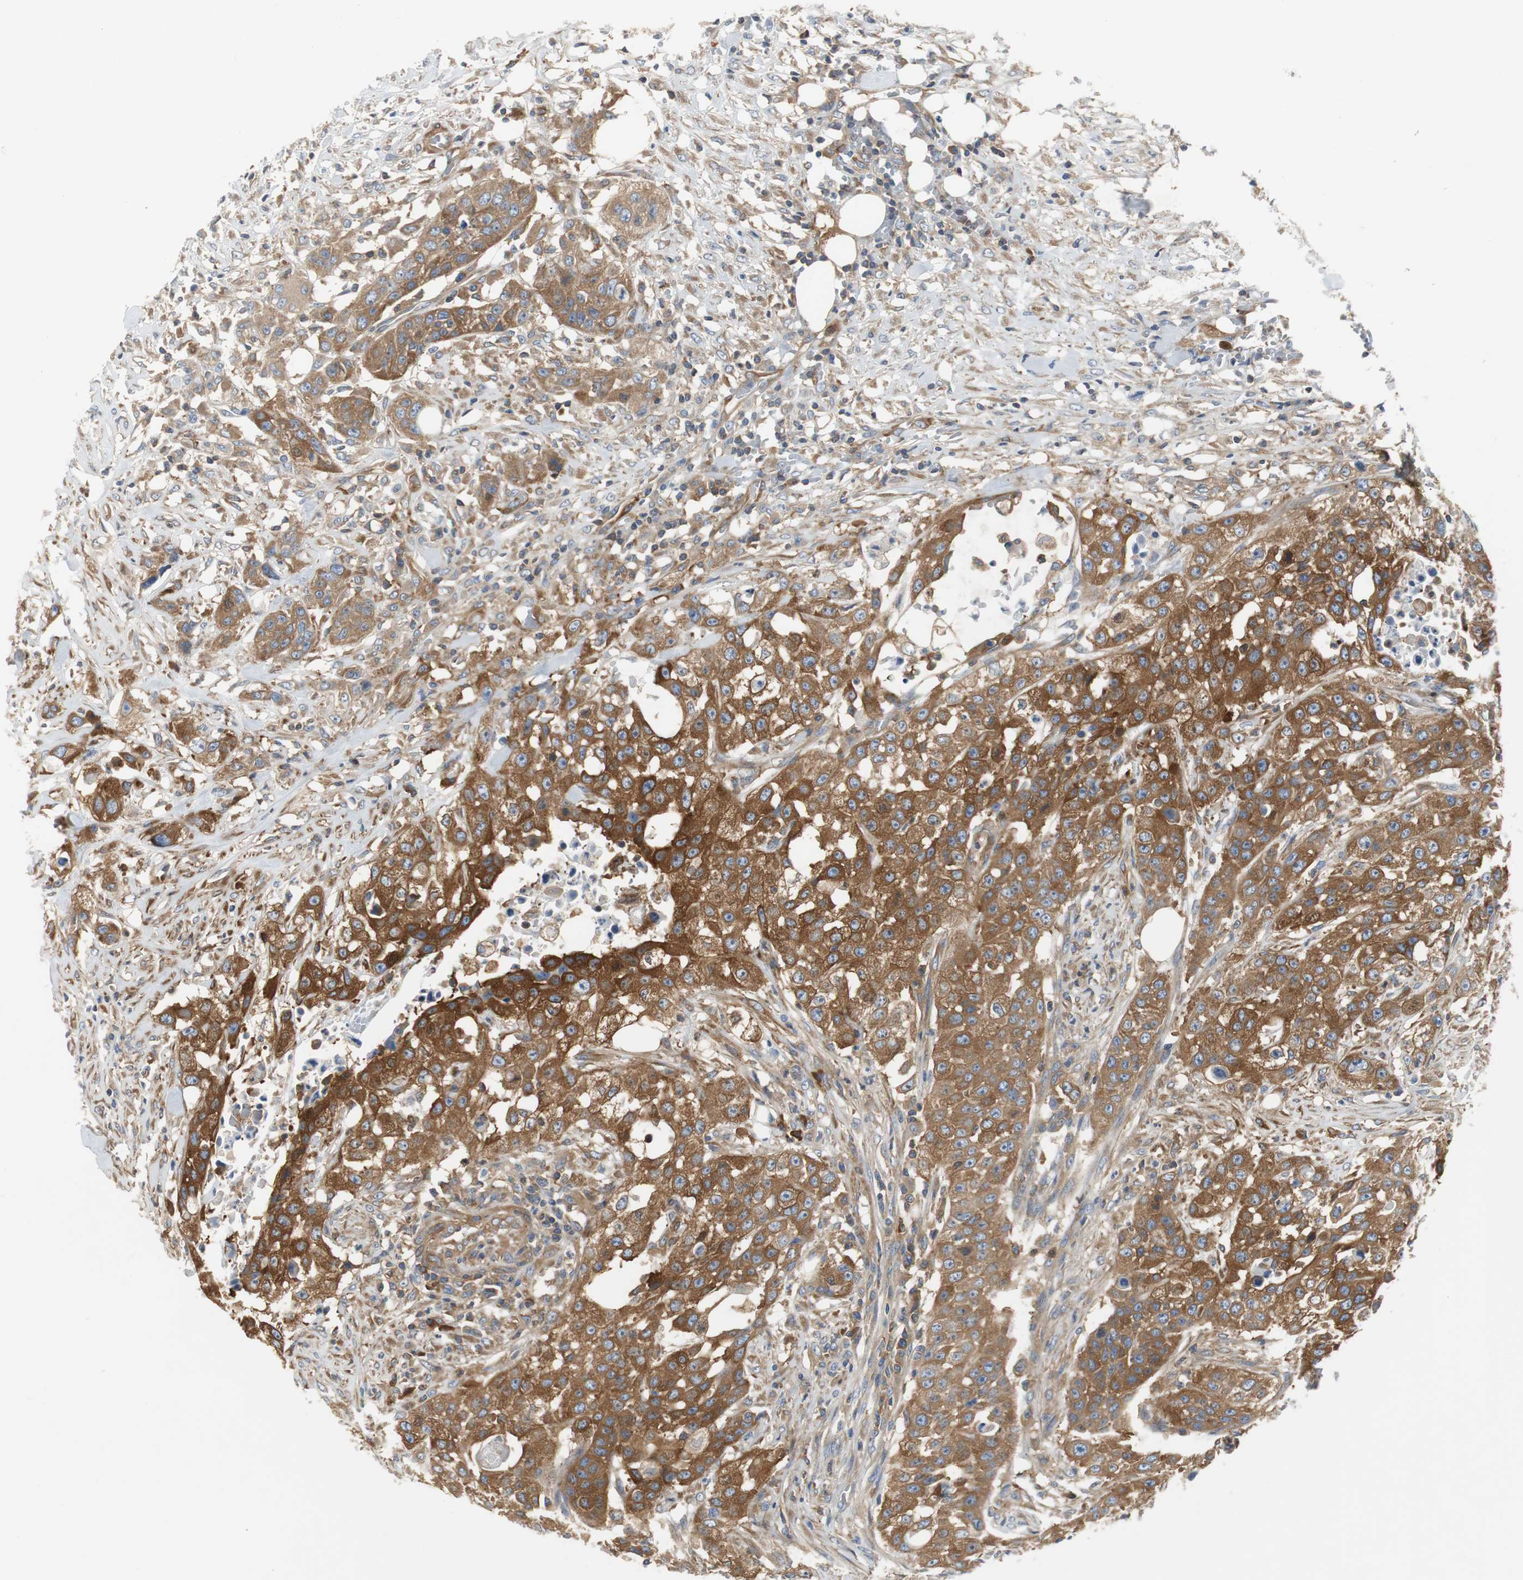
{"staining": {"intensity": "strong", "quantity": ">75%", "location": "cytoplasmic/membranous"}, "tissue": "urothelial cancer", "cell_type": "Tumor cells", "image_type": "cancer", "snomed": [{"axis": "morphology", "description": "Urothelial carcinoma, High grade"}, {"axis": "topography", "description": "Urinary bladder"}], "caption": "Urothelial cancer was stained to show a protein in brown. There is high levels of strong cytoplasmic/membranous positivity in approximately >75% of tumor cells.", "gene": "GYS1", "patient": {"sex": "male", "age": 74}}